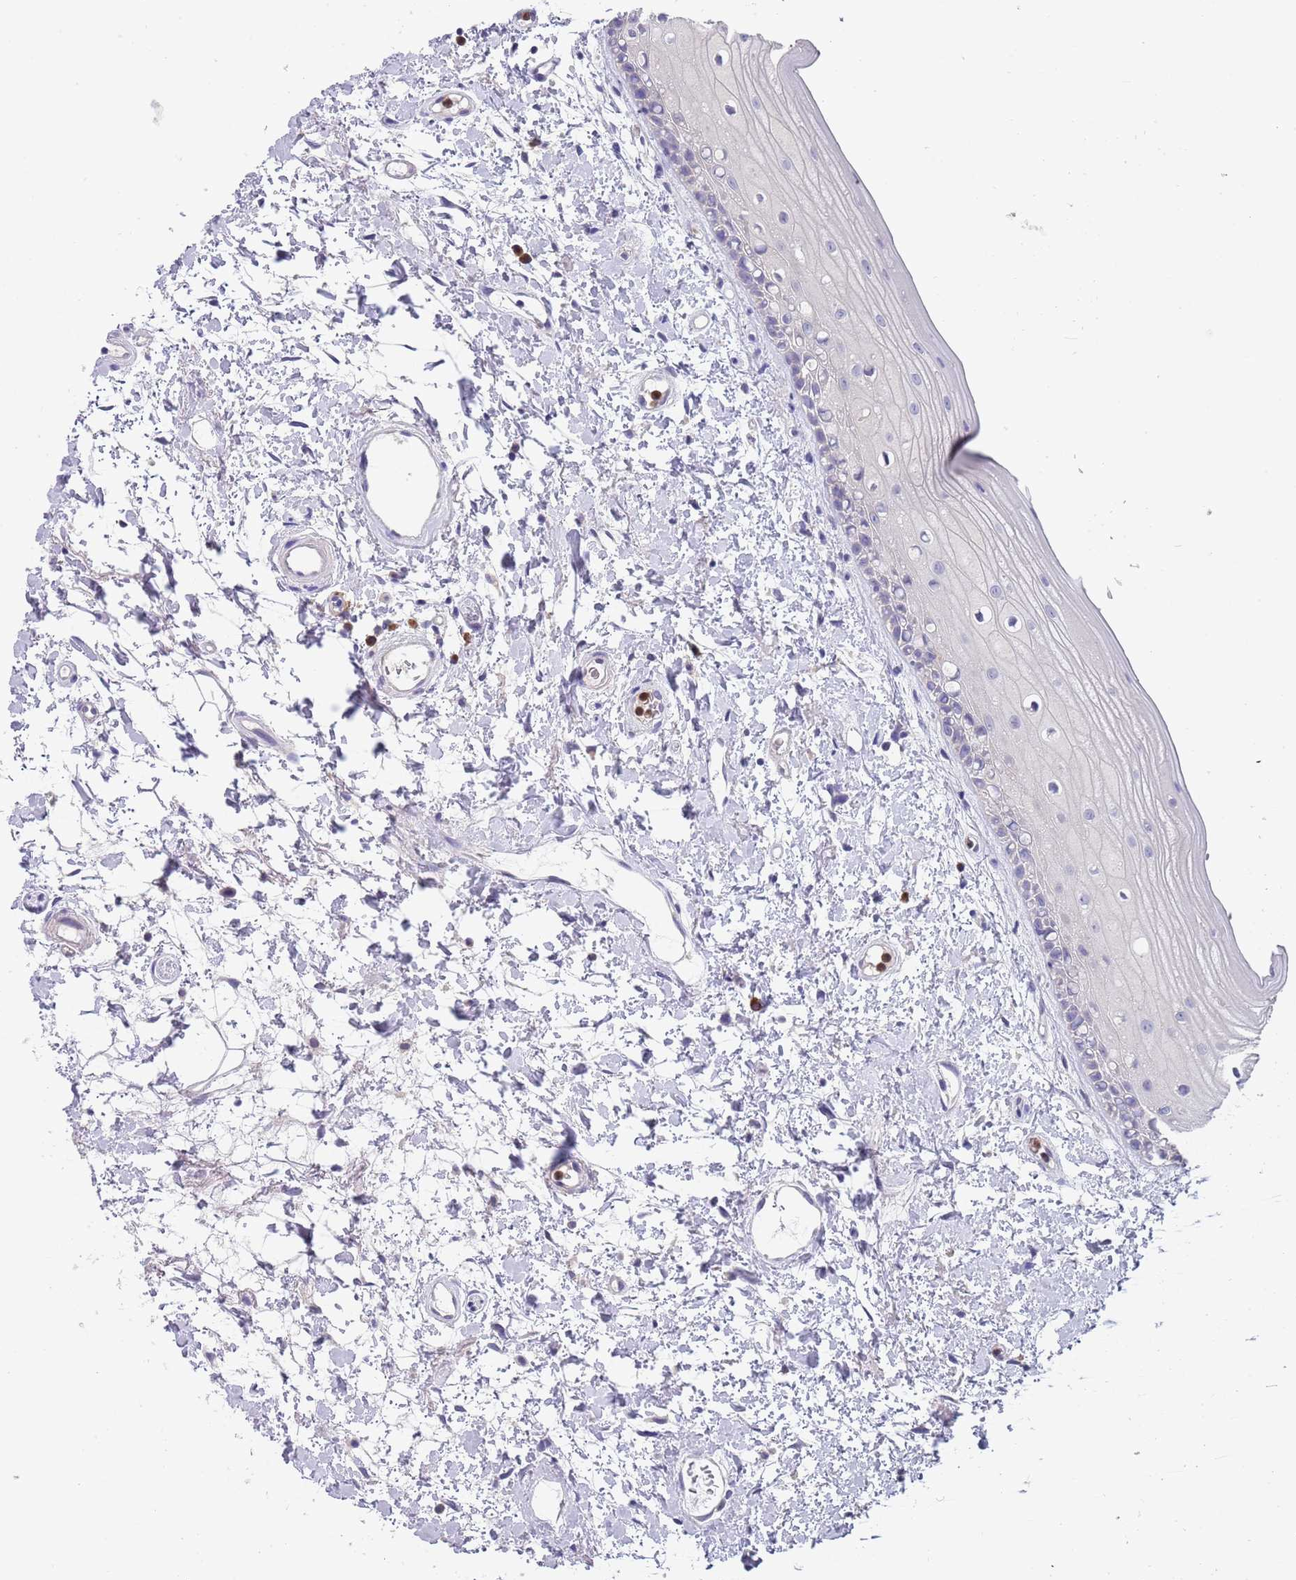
{"staining": {"intensity": "negative", "quantity": "none", "location": "none"}, "tissue": "oral mucosa", "cell_type": "Squamous epithelial cells", "image_type": "normal", "snomed": [{"axis": "morphology", "description": "Normal tissue, NOS"}, {"axis": "topography", "description": "Oral tissue"}], "caption": "IHC of normal oral mucosa displays no staining in squamous epithelial cells.", "gene": "TYW1B", "patient": {"sex": "female", "age": 76}}